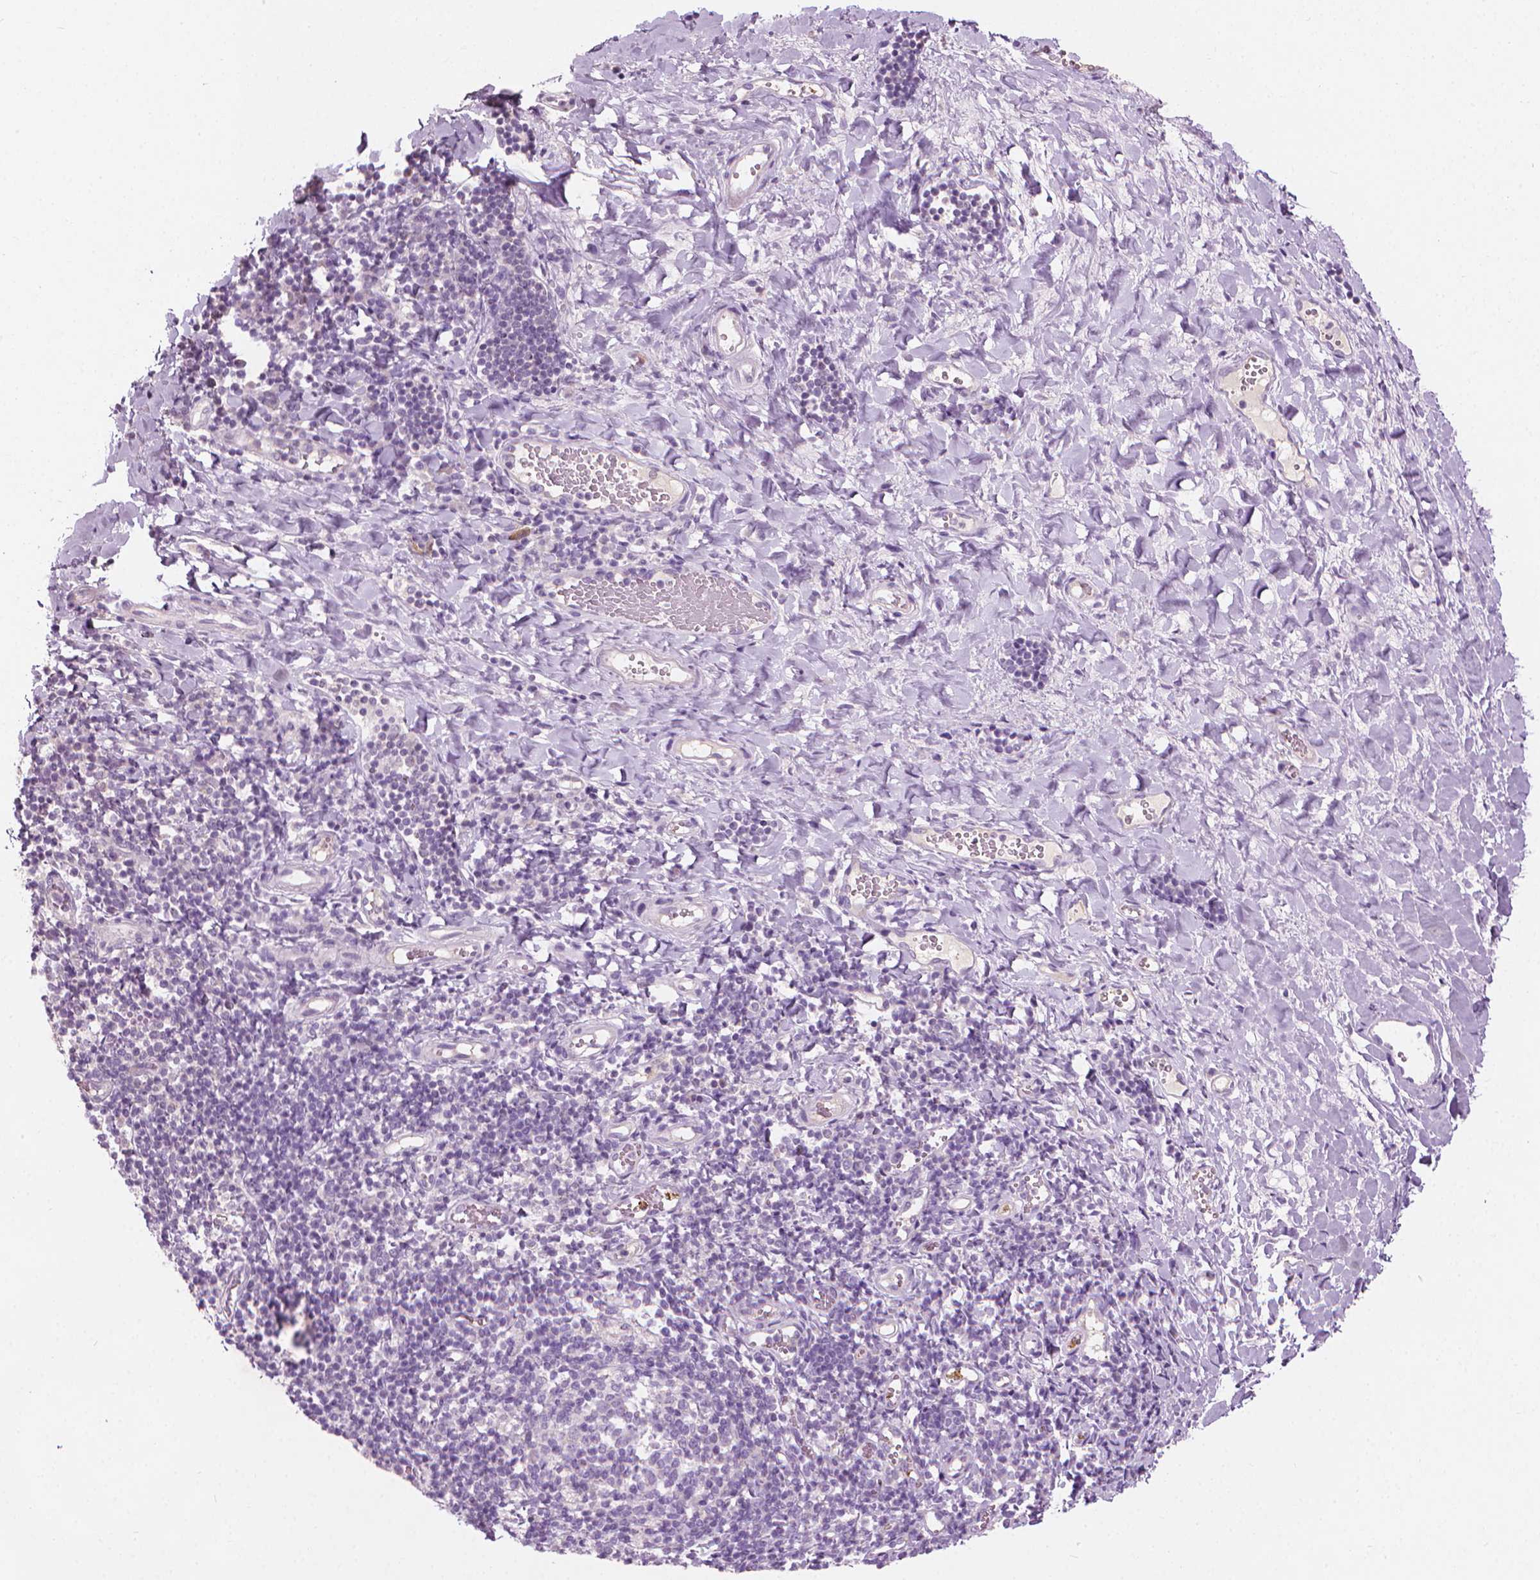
{"staining": {"intensity": "negative", "quantity": "none", "location": "none"}, "tissue": "tonsil", "cell_type": "Germinal center cells", "image_type": "normal", "snomed": [{"axis": "morphology", "description": "Normal tissue, NOS"}, {"axis": "topography", "description": "Tonsil"}], "caption": "Immunohistochemistry image of benign human tonsil stained for a protein (brown), which displays no positivity in germinal center cells. The staining is performed using DAB (3,3'-diaminobenzidine) brown chromogen with nuclei counter-stained in using hematoxylin.", "gene": "CFAP126", "patient": {"sex": "female", "age": 10}}